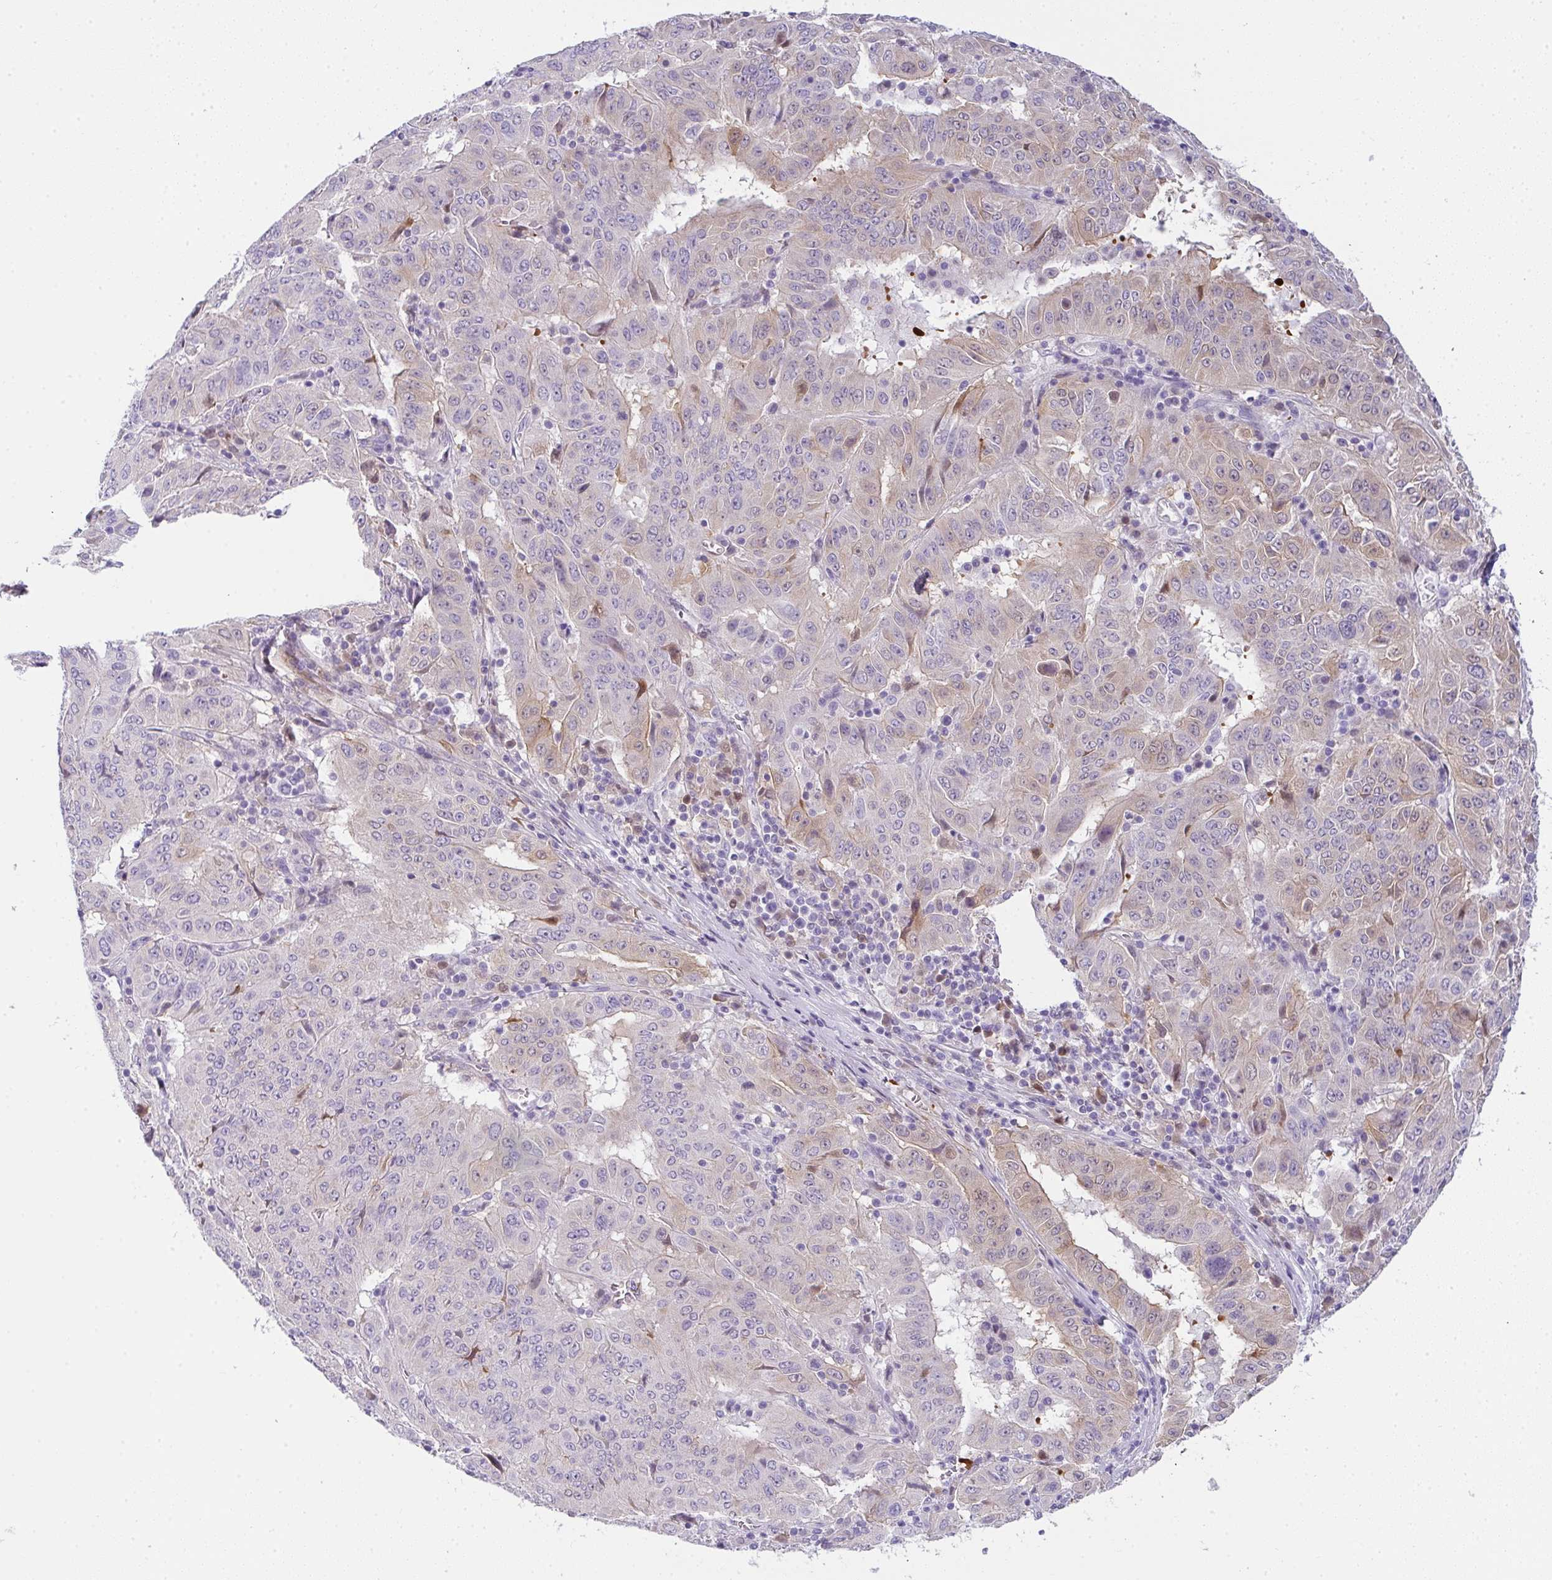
{"staining": {"intensity": "moderate", "quantity": "<25%", "location": "cytoplasmic/membranous,nuclear"}, "tissue": "pancreatic cancer", "cell_type": "Tumor cells", "image_type": "cancer", "snomed": [{"axis": "morphology", "description": "Adenocarcinoma, NOS"}, {"axis": "topography", "description": "Pancreas"}], "caption": "Protein expression by immunohistochemistry shows moderate cytoplasmic/membranous and nuclear expression in approximately <25% of tumor cells in pancreatic cancer (adenocarcinoma).", "gene": "COX7B", "patient": {"sex": "male", "age": 63}}